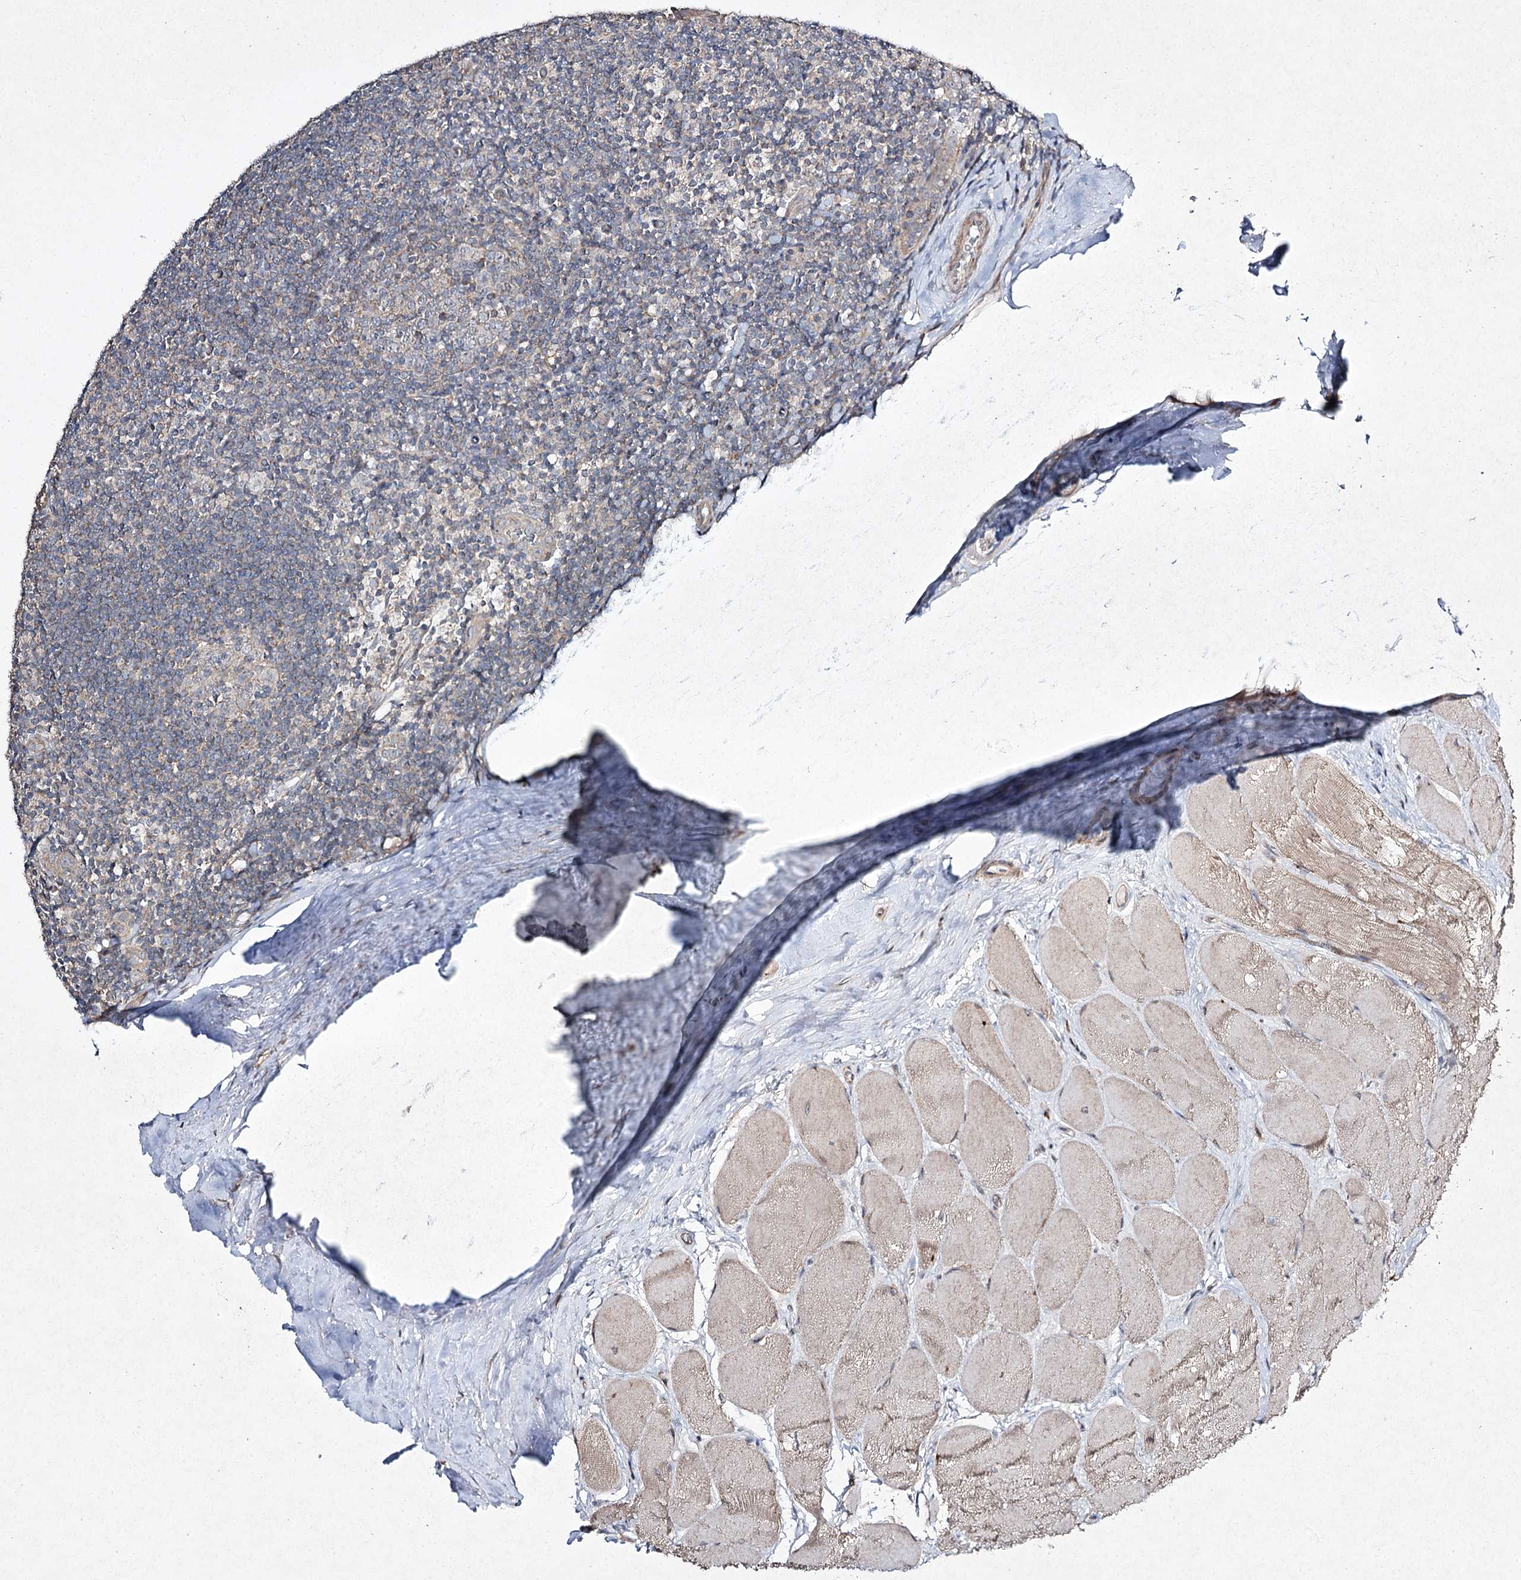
{"staining": {"intensity": "negative", "quantity": "none", "location": "none"}, "tissue": "tonsil", "cell_type": "Germinal center cells", "image_type": "normal", "snomed": [{"axis": "morphology", "description": "Normal tissue, NOS"}, {"axis": "topography", "description": "Tonsil"}], "caption": "Germinal center cells show no significant staining in benign tonsil. Nuclei are stained in blue.", "gene": "FANCL", "patient": {"sex": "male", "age": 27}}